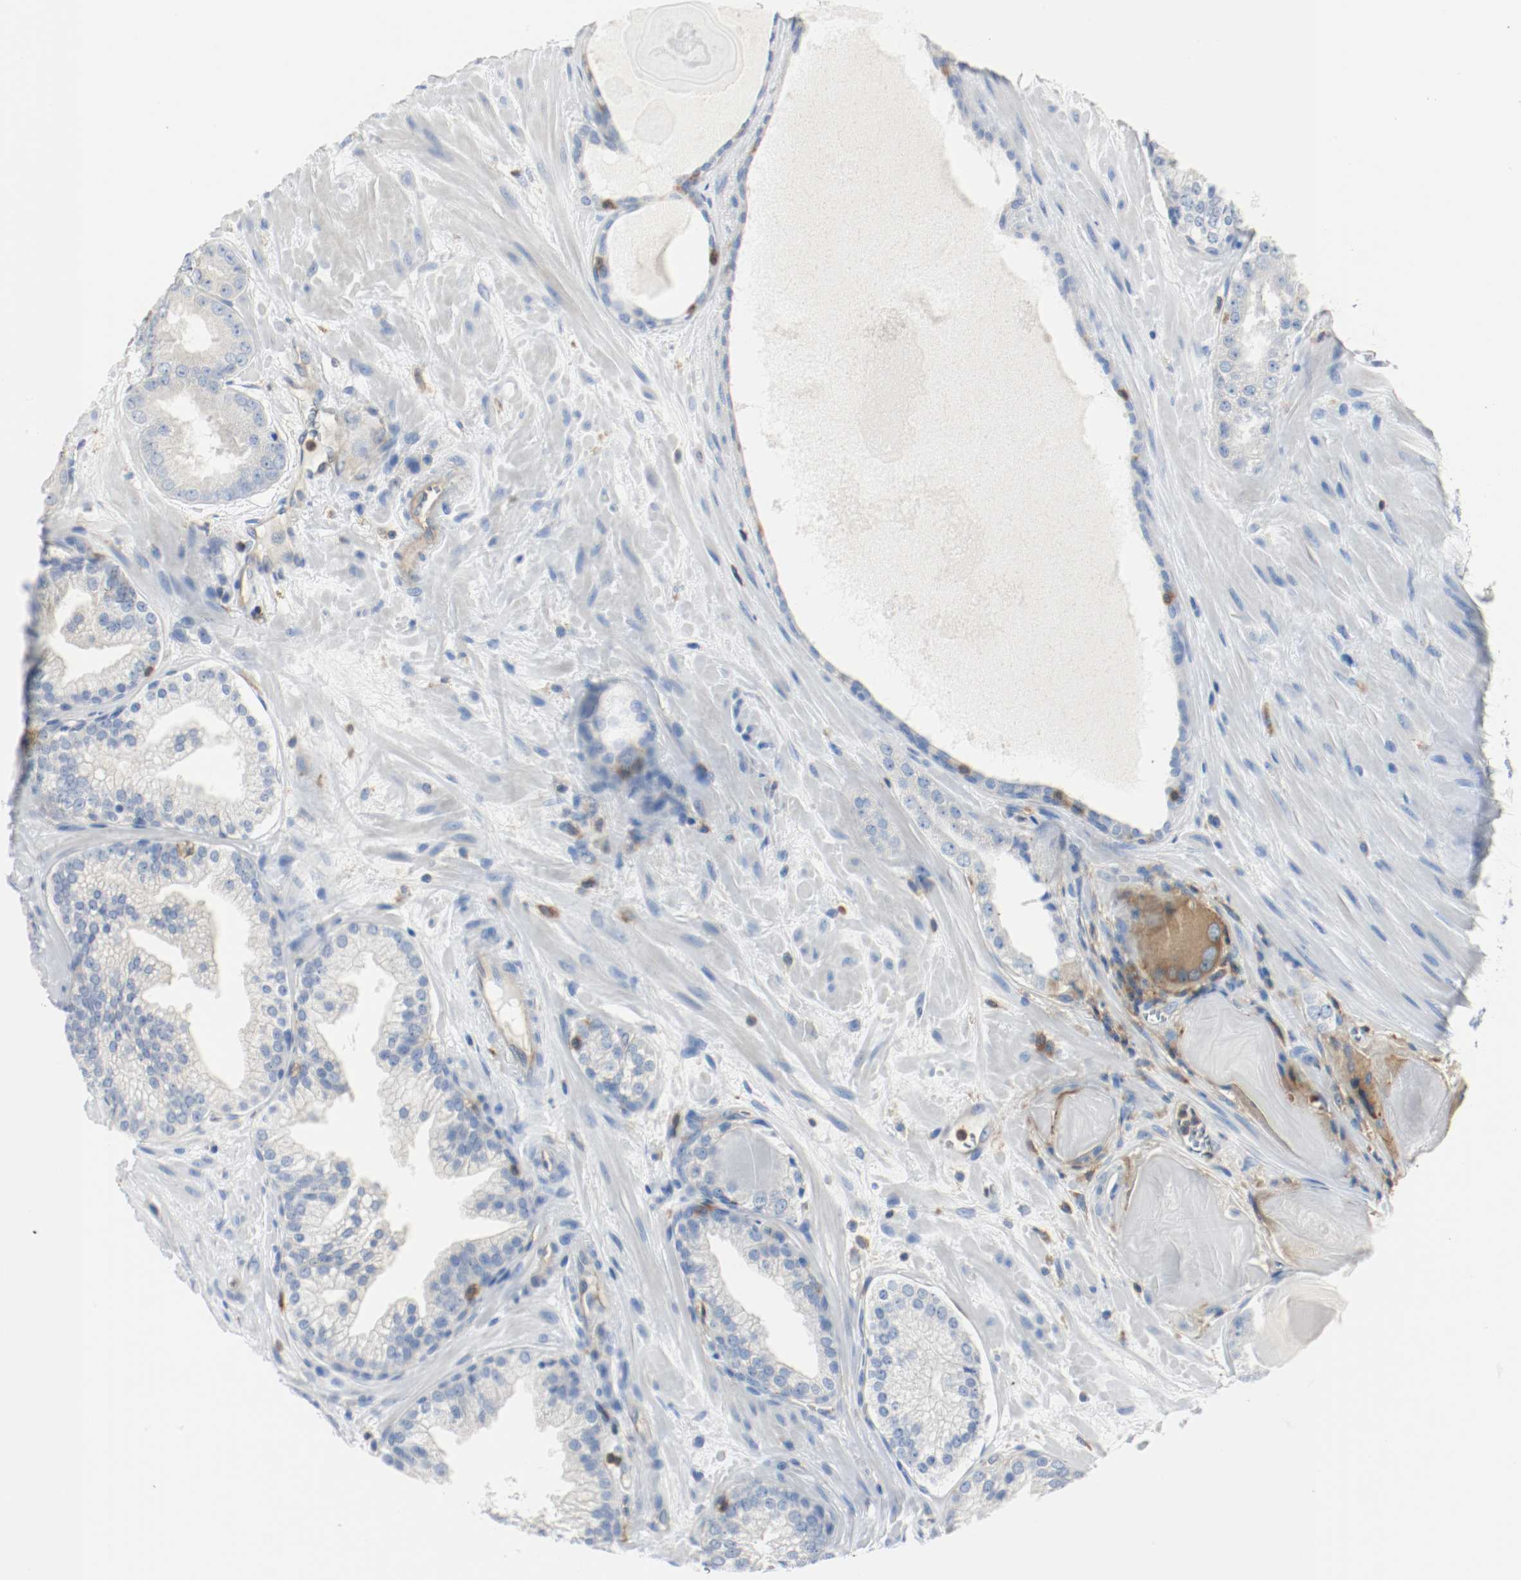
{"staining": {"intensity": "negative", "quantity": "none", "location": "none"}, "tissue": "prostate cancer", "cell_type": "Tumor cells", "image_type": "cancer", "snomed": [{"axis": "morphology", "description": "Adenocarcinoma, High grade"}, {"axis": "topography", "description": "Prostate"}], "caption": "Tumor cells show no significant expression in high-grade adenocarcinoma (prostate). Brightfield microscopy of immunohistochemistry stained with DAB (brown) and hematoxylin (blue), captured at high magnification.", "gene": "ARPC1B", "patient": {"sex": "male", "age": 68}}